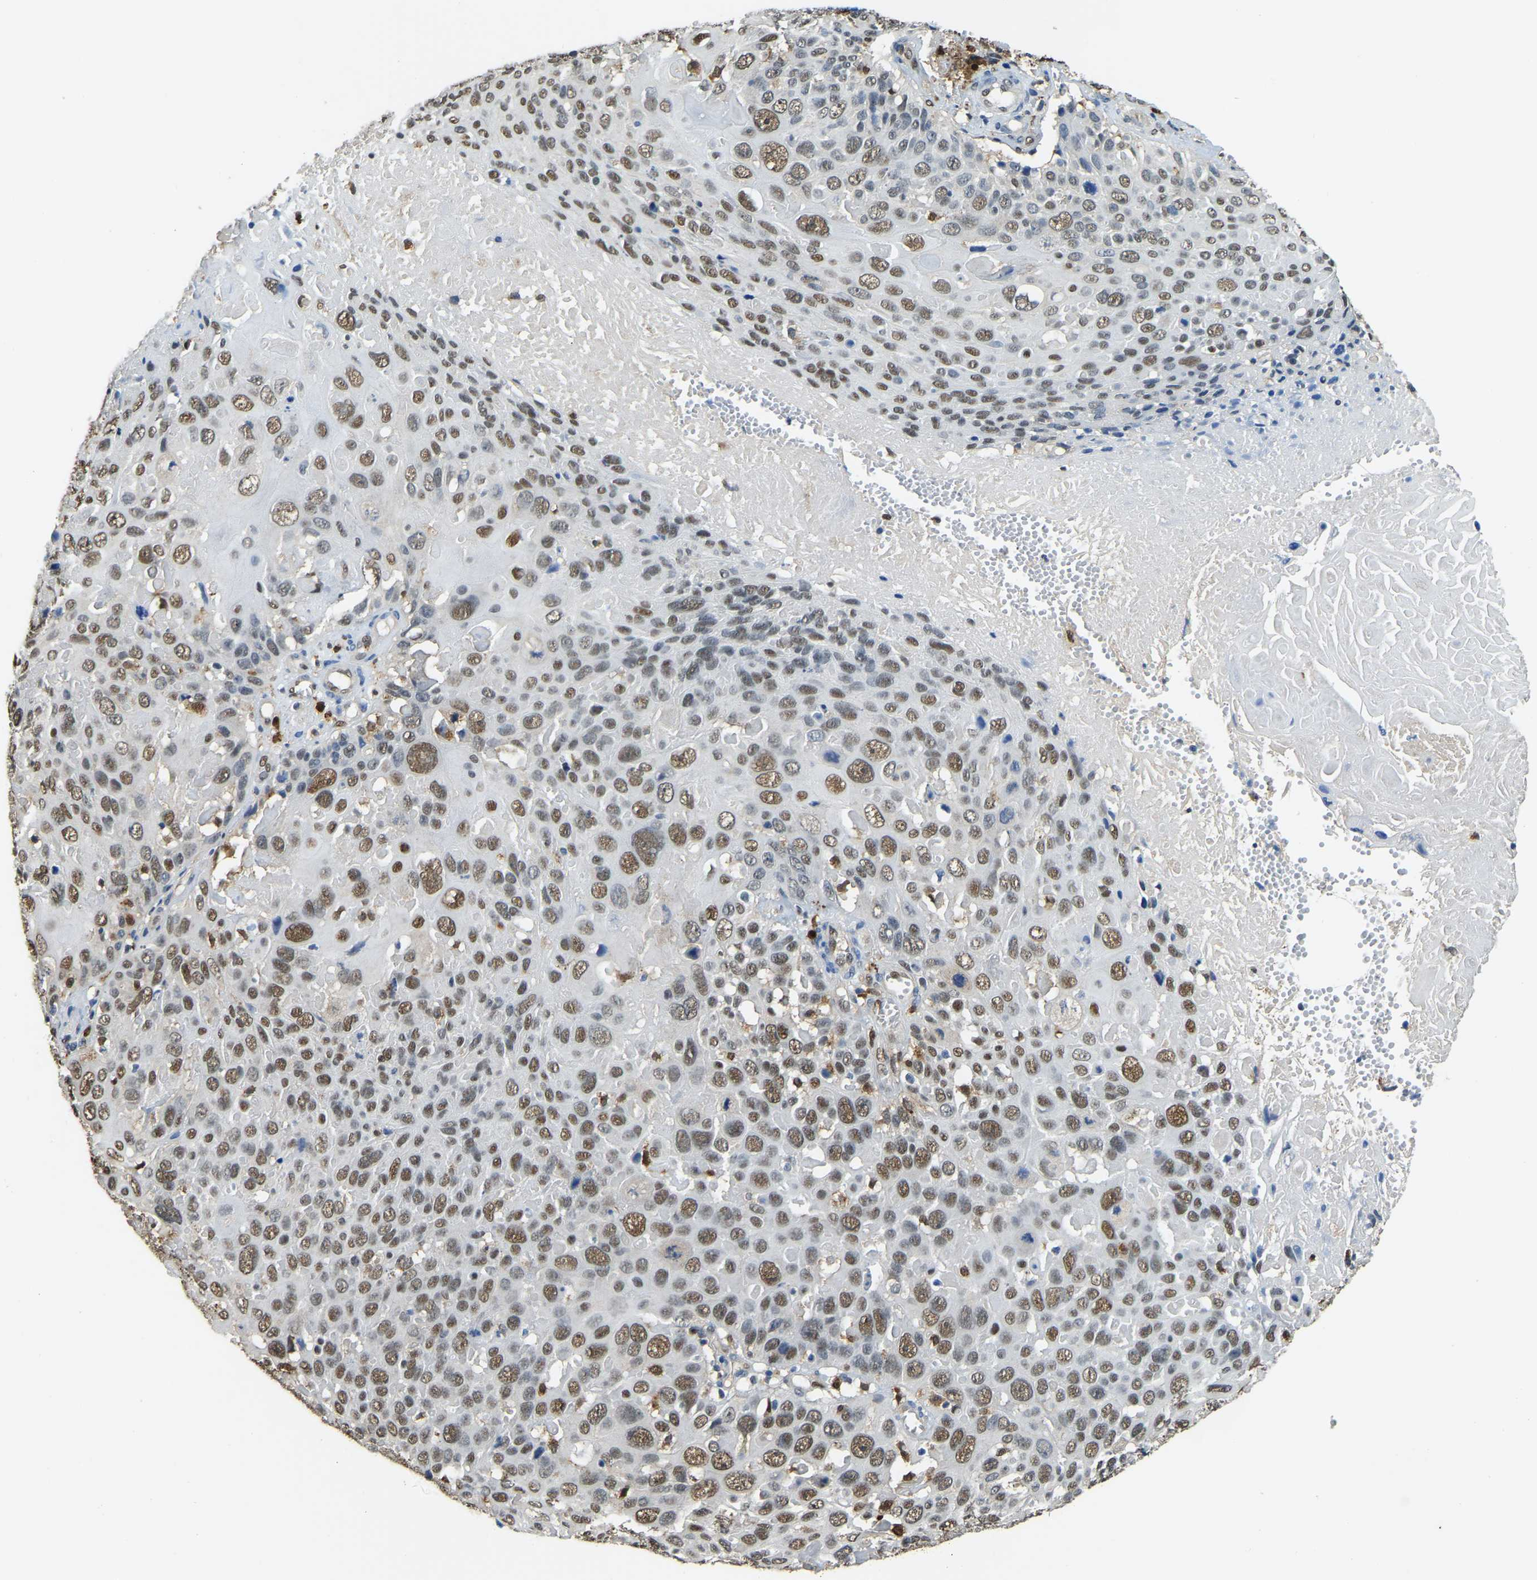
{"staining": {"intensity": "moderate", "quantity": ">75%", "location": "nuclear"}, "tissue": "cervical cancer", "cell_type": "Tumor cells", "image_type": "cancer", "snomed": [{"axis": "morphology", "description": "Squamous cell carcinoma, NOS"}, {"axis": "topography", "description": "Cervix"}], "caption": "Brown immunohistochemical staining in human cervical cancer (squamous cell carcinoma) shows moderate nuclear positivity in about >75% of tumor cells. The protein is shown in brown color, while the nuclei are stained blue.", "gene": "NANS", "patient": {"sex": "female", "age": 74}}